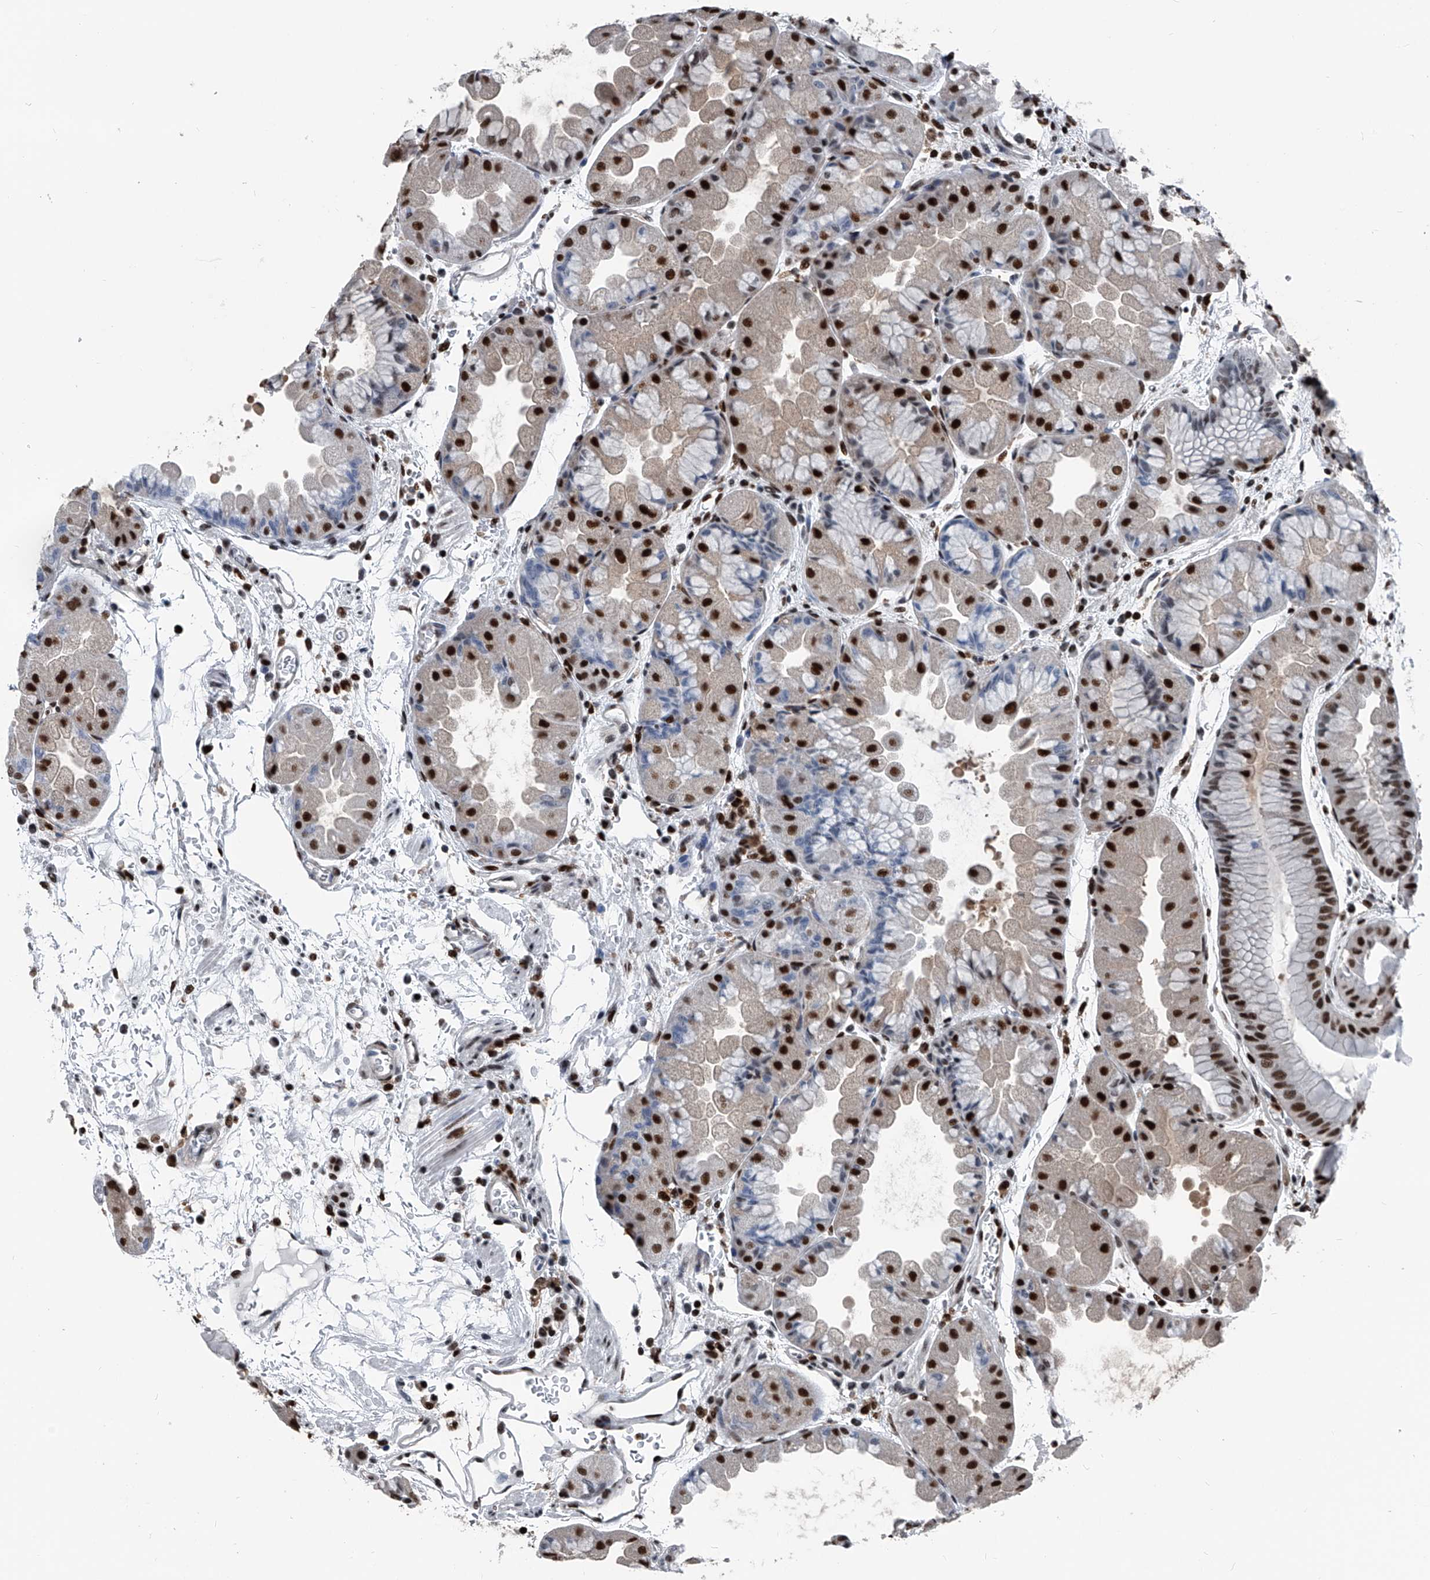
{"staining": {"intensity": "strong", "quantity": ">75%", "location": "nuclear"}, "tissue": "stomach", "cell_type": "Glandular cells", "image_type": "normal", "snomed": [{"axis": "morphology", "description": "Normal tissue, NOS"}, {"axis": "topography", "description": "Stomach, upper"}], "caption": "A high amount of strong nuclear positivity is present in approximately >75% of glandular cells in unremarkable stomach.", "gene": "FKBP5", "patient": {"sex": "male", "age": 47}}